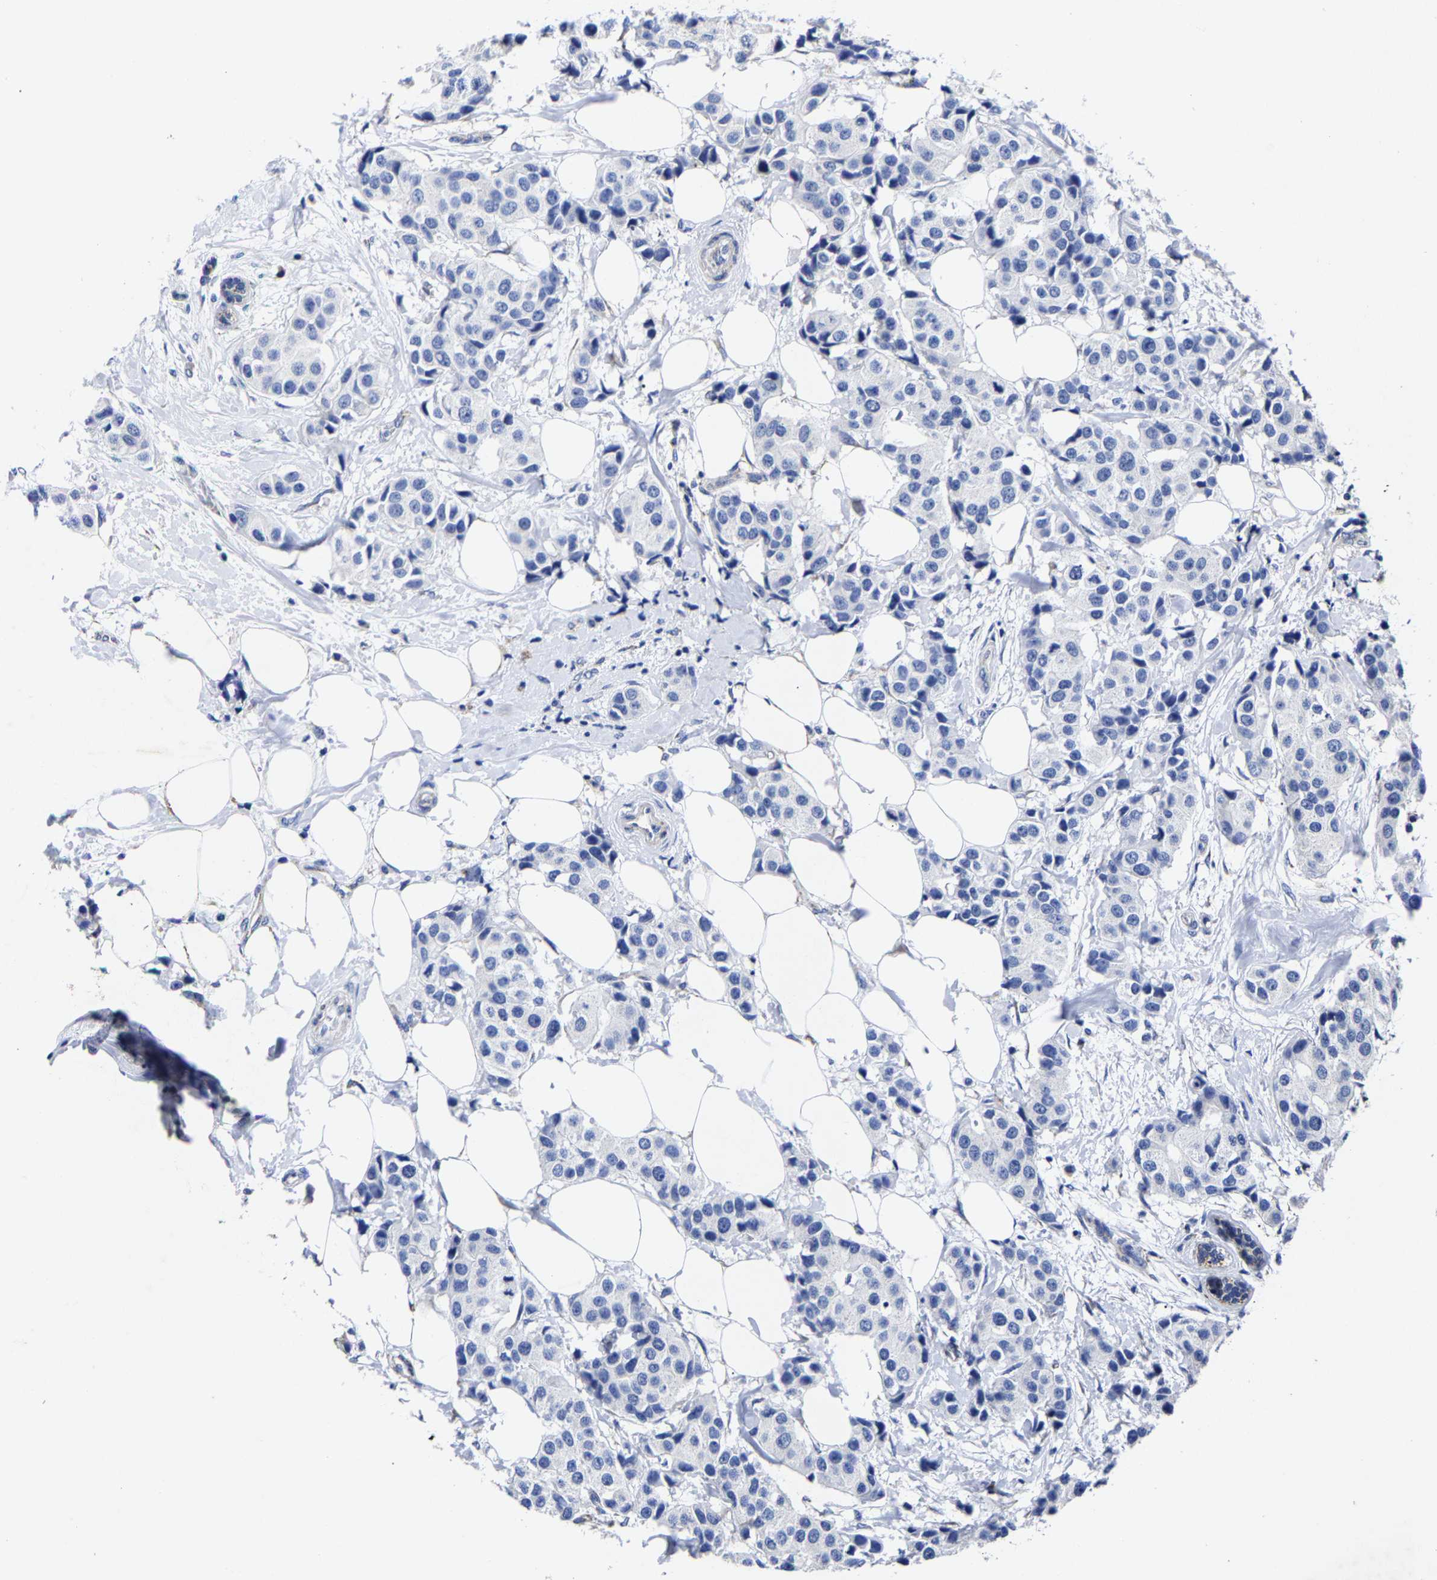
{"staining": {"intensity": "negative", "quantity": "none", "location": "none"}, "tissue": "breast cancer", "cell_type": "Tumor cells", "image_type": "cancer", "snomed": [{"axis": "morphology", "description": "Normal tissue, NOS"}, {"axis": "morphology", "description": "Duct carcinoma"}, {"axis": "topography", "description": "Breast"}], "caption": "This histopathology image is of infiltrating ductal carcinoma (breast) stained with immunohistochemistry (IHC) to label a protein in brown with the nuclei are counter-stained blue. There is no expression in tumor cells. (Stains: DAB (3,3'-diaminobenzidine) IHC with hematoxylin counter stain, Microscopy: brightfield microscopy at high magnification).", "gene": "AASS", "patient": {"sex": "female", "age": 39}}